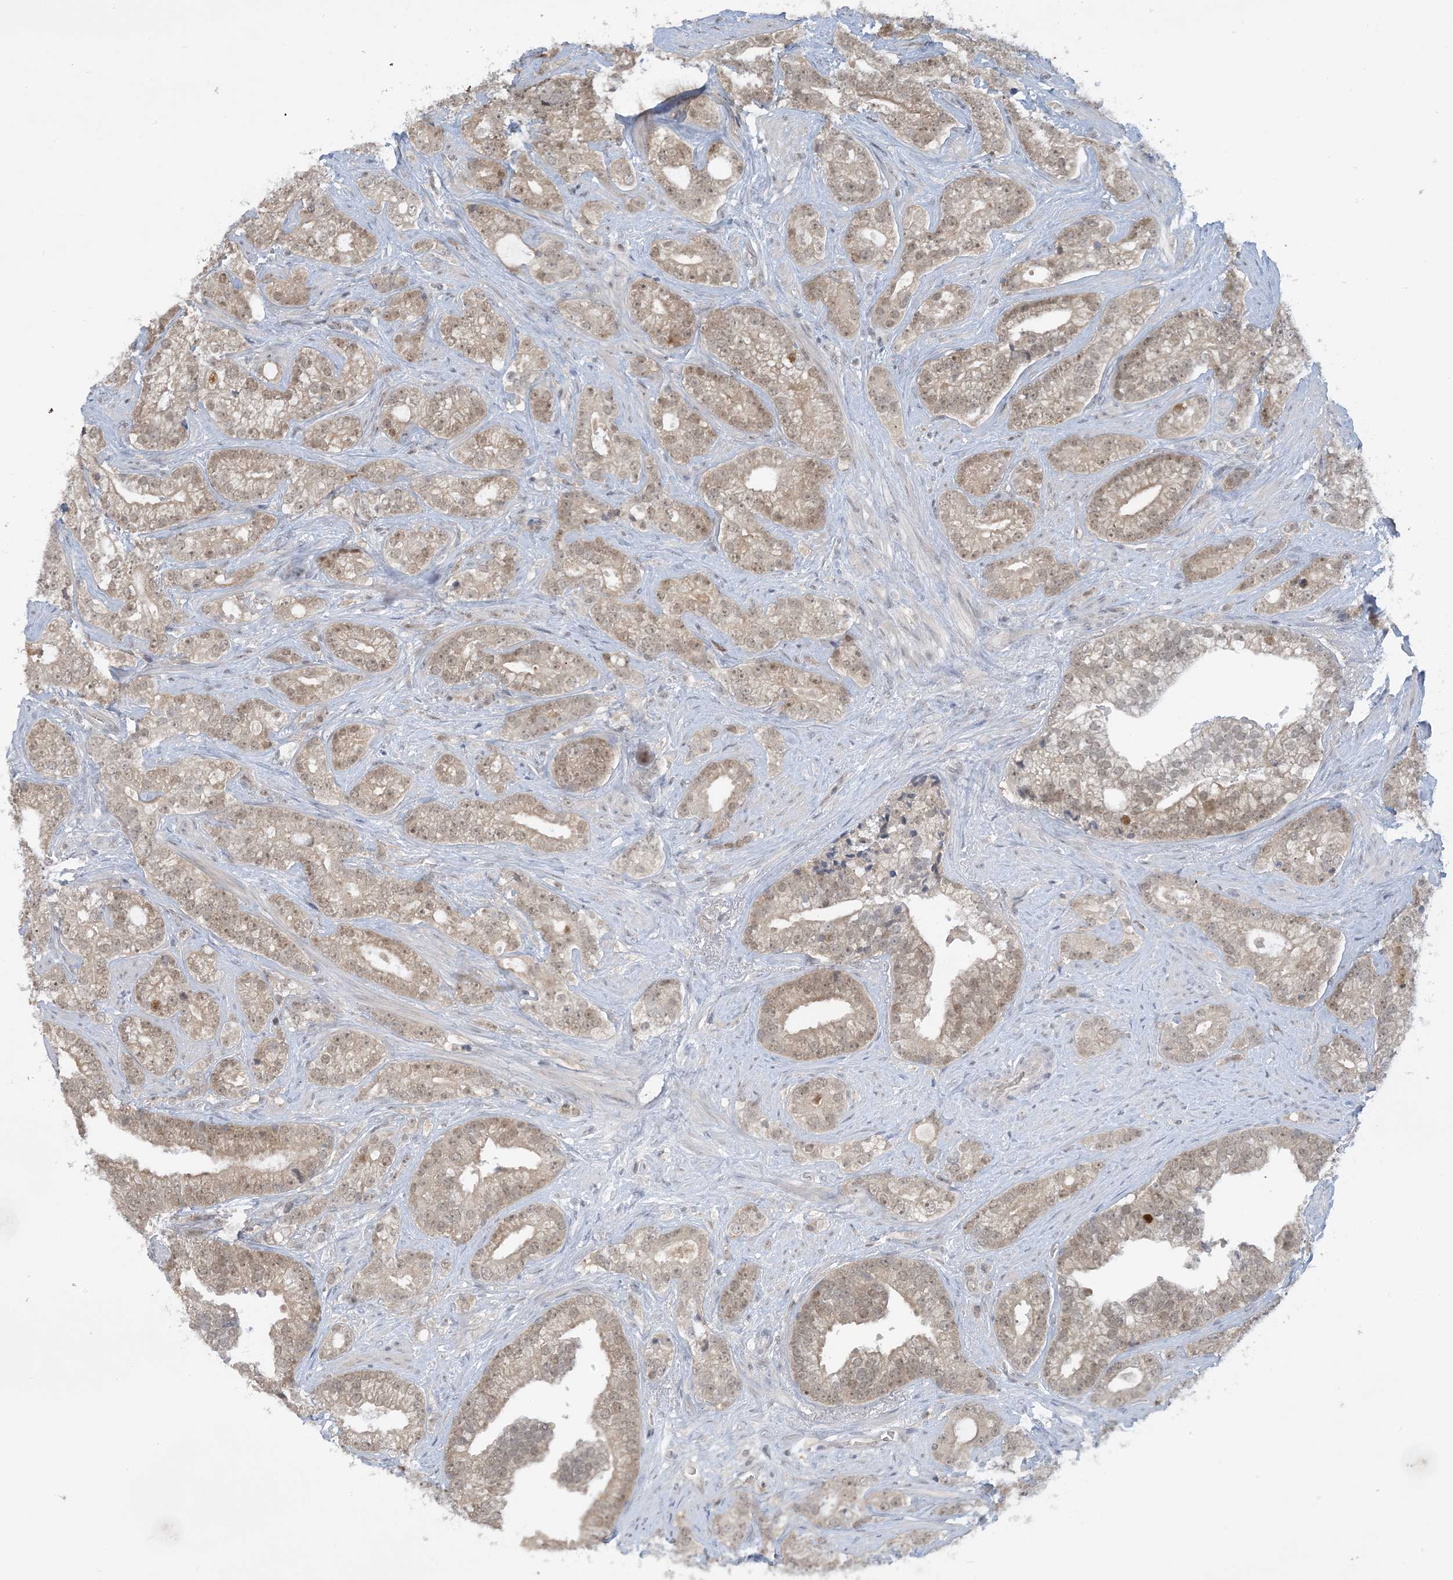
{"staining": {"intensity": "weak", "quantity": "25%-75%", "location": "cytoplasmic/membranous,nuclear"}, "tissue": "prostate cancer", "cell_type": "Tumor cells", "image_type": "cancer", "snomed": [{"axis": "morphology", "description": "Adenocarcinoma, High grade"}, {"axis": "topography", "description": "Prostate and seminal vesicle, NOS"}], "caption": "Weak cytoplasmic/membranous and nuclear protein expression is identified in approximately 25%-75% of tumor cells in prostate adenocarcinoma (high-grade). Nuclei are stained in blue.", "gene": "UBE2E1", "patient": {"sex": "male", "age": 67}}